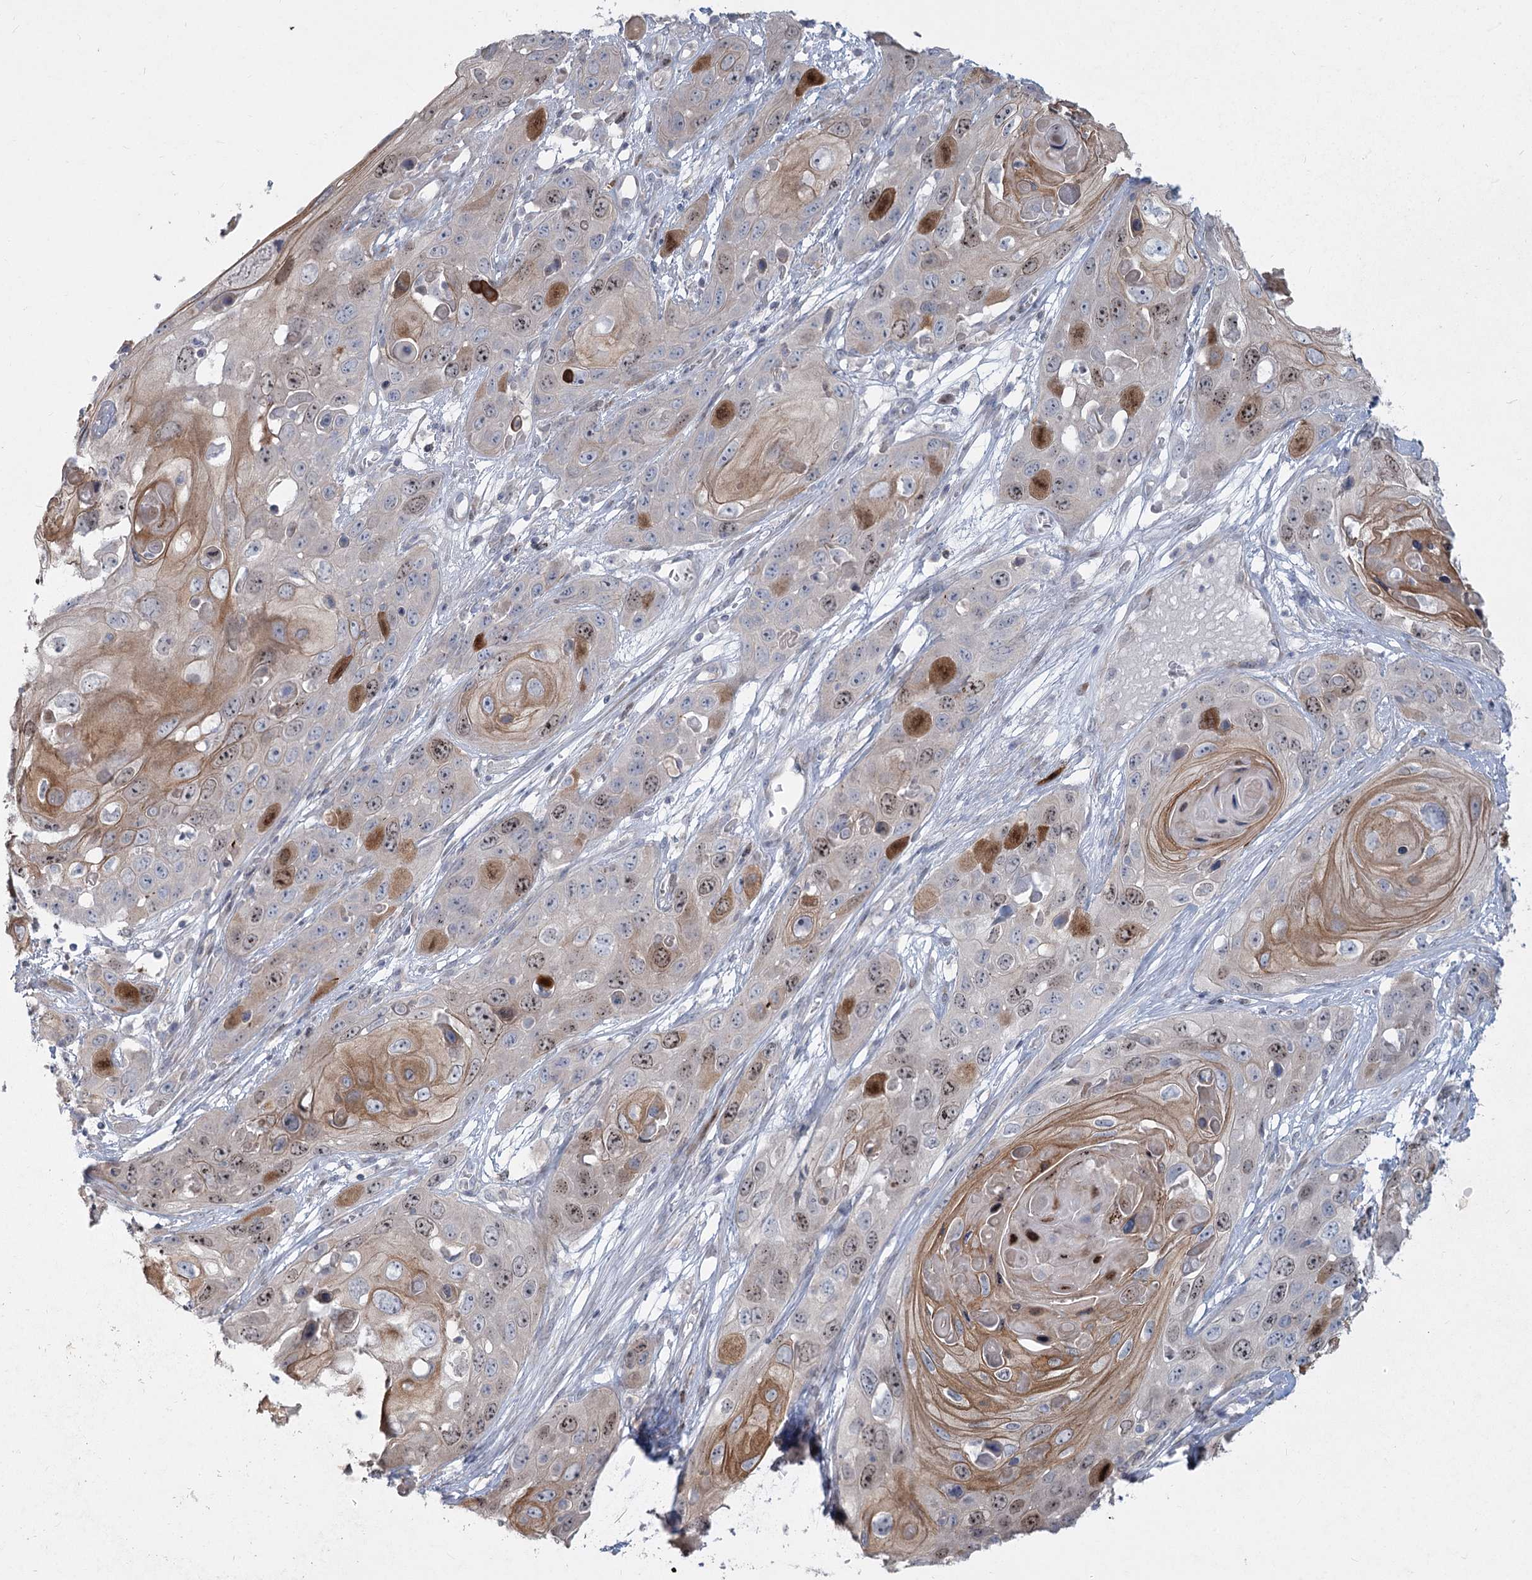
{"staining": {"intensity": "moderate", "quantity": ">75%", "location": "cytoplasmic/membranous,nuclear"}, "tissue": "skin cancer", "cell_type": "Tumor cells", "image_type": "cancer", "snomed": [{"axis": "morphology", "description": "Squamous cell carcinoma, NOS"}, {"axis": "topography", "description": "Skin"}], "caption": "A histopathology image of human squamous cell carcinoma (skin) stained for a protein reveals moderate cytoplasmic/membranous and nuclear brown staining in tumor cells.", "gene": "ABITRAM", "patient": {"sex": "male", "age": 55}}